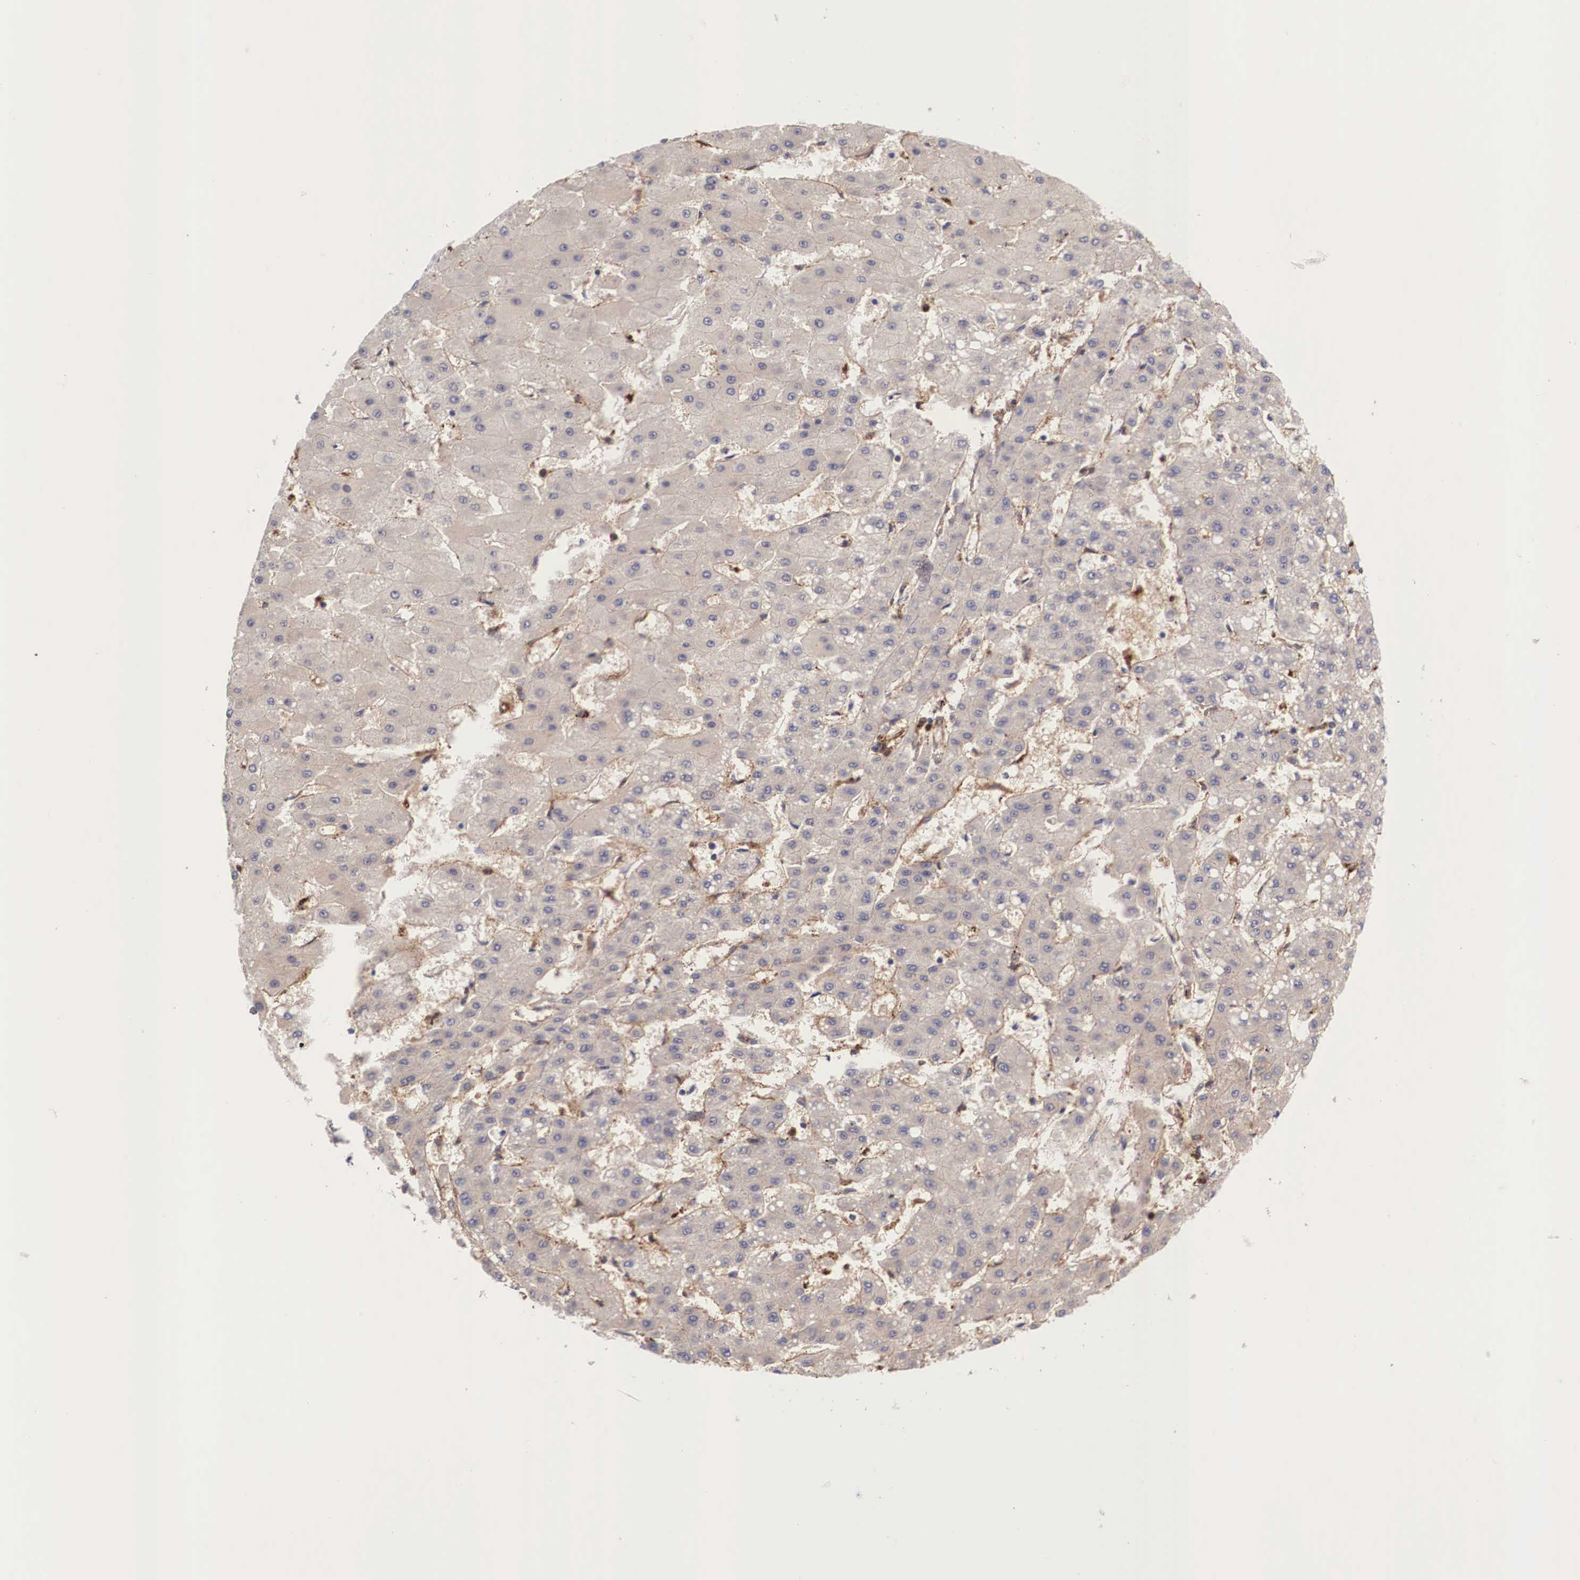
{"staining": {"intensity": "negative", "quantity": "none", "location": "none"}, "tissue": "liver cancer", "cell_type": "Tumor cells", "image_type": "cancer", "snomed": [{"axis": "morphology", "description": "Carcinoma, Hepatocellular, NOS"}, {"axis": "topography", "description": "Liver"}], "caption": "An IHC micrograph of liver hepatocellular carcinoma is shown. There is no staining in tumor cells of liver hepatocellular carcinoma.", "gene": "LGALS1", "patient": {"sex": "female", "age": 52}}